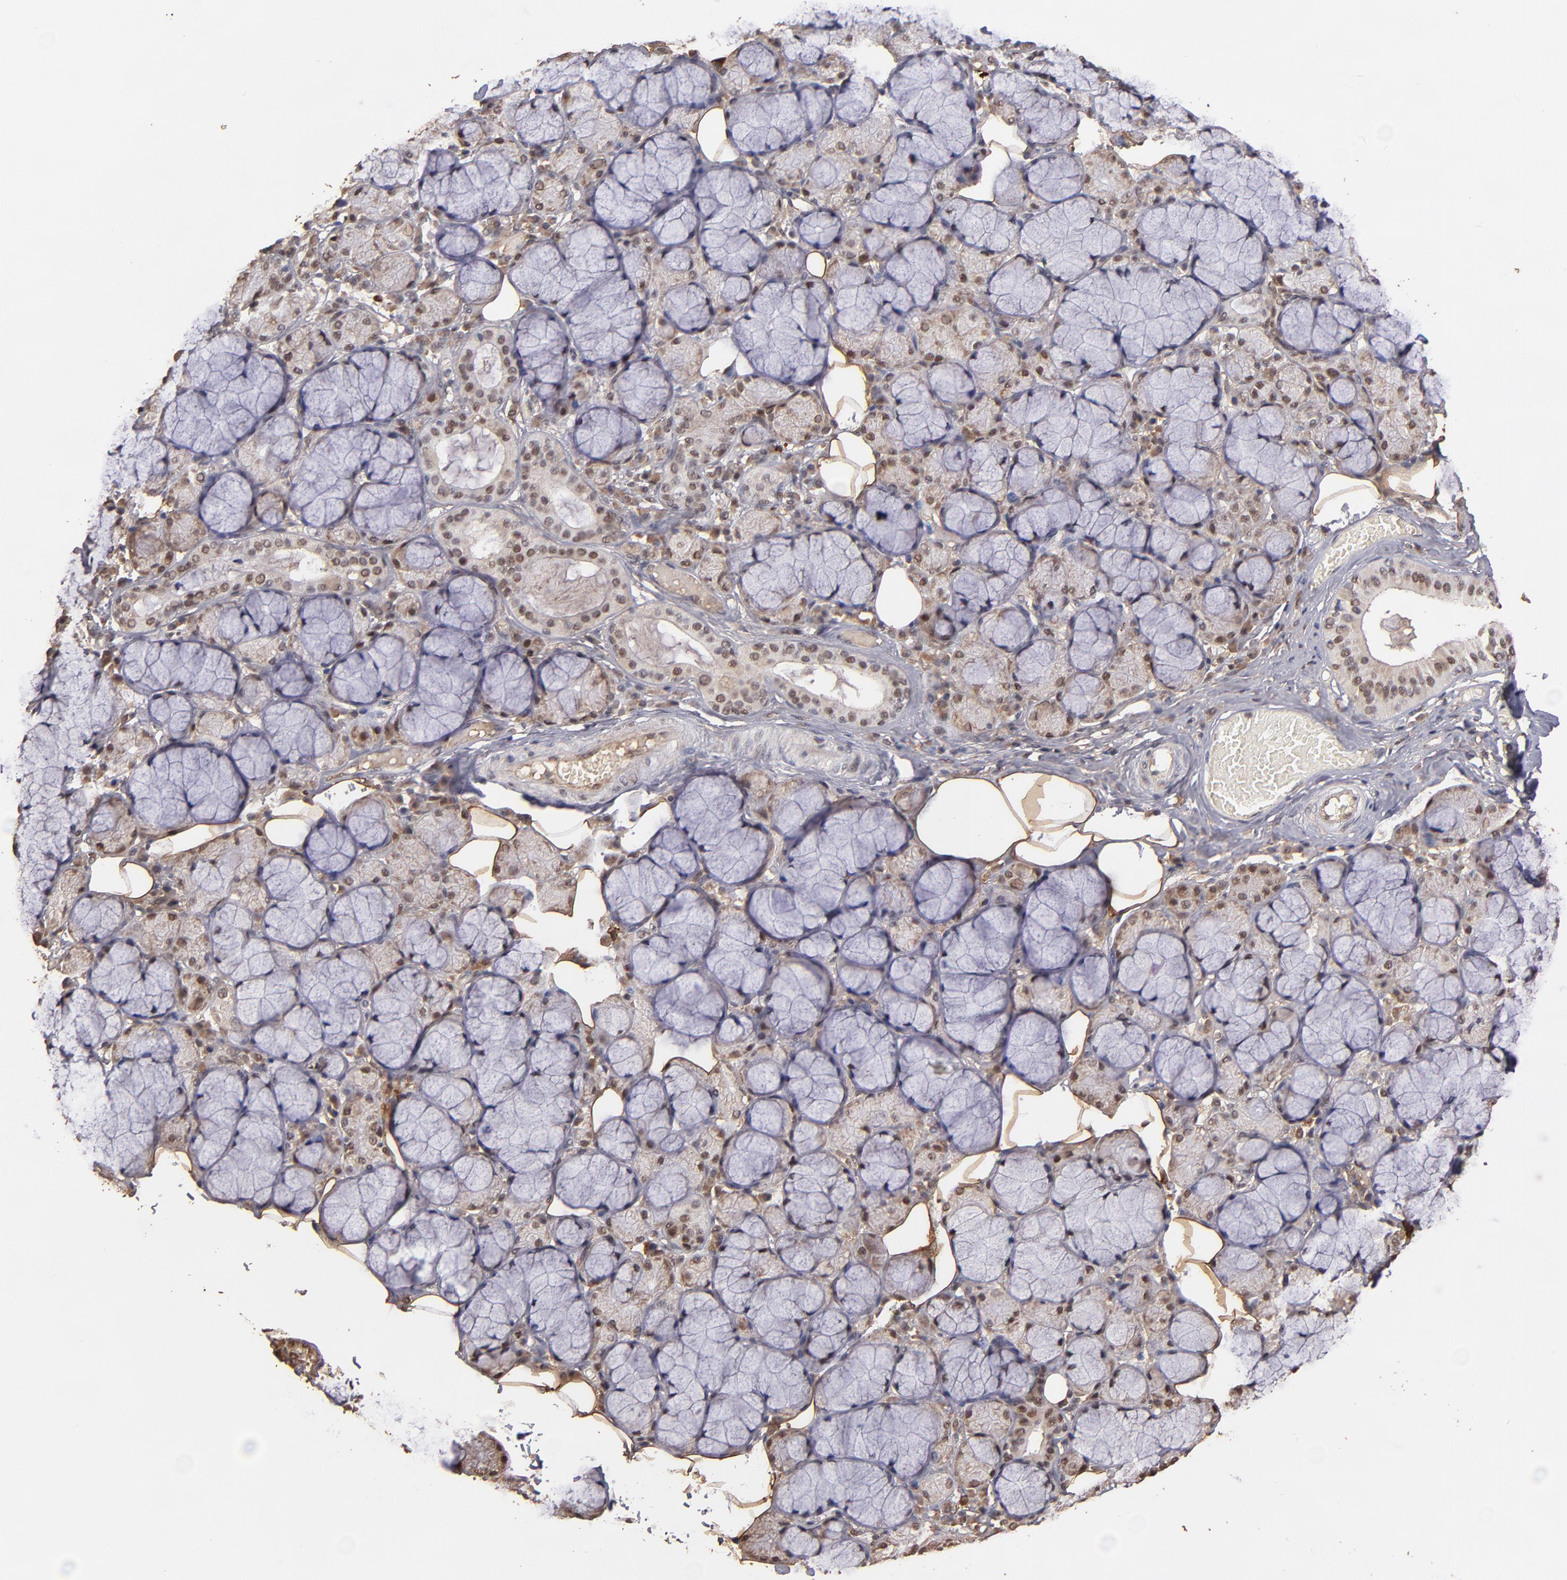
{"staining": {"intensity": "moderate", "quantity": "25%-75%", "location": "nuclear"}, "tissue": "salivary gland", "cell_type": "Glandular cells", "image_type": "normal", "snomed": [{"axis": "morphology", "description": "Normal tissue, NOS"}, {"axis": "topography", "description": "Skeletal muscle"}, {"axis": "topography", "description": "Oral tissue"}, {"axis": "topography", "description": "Salivary gland"}, {"axis": "topography", "description": "Peripheral nerve tissue"}], "caption": "The immunohistochemical stain shows moderate nuclear staining in glandular cells of benign salivary gland. (DAB = brown stain, brightfield microscopy at high magnification).", "gene": "EAPP", "patient": {"sex": "male", "age": 54}}